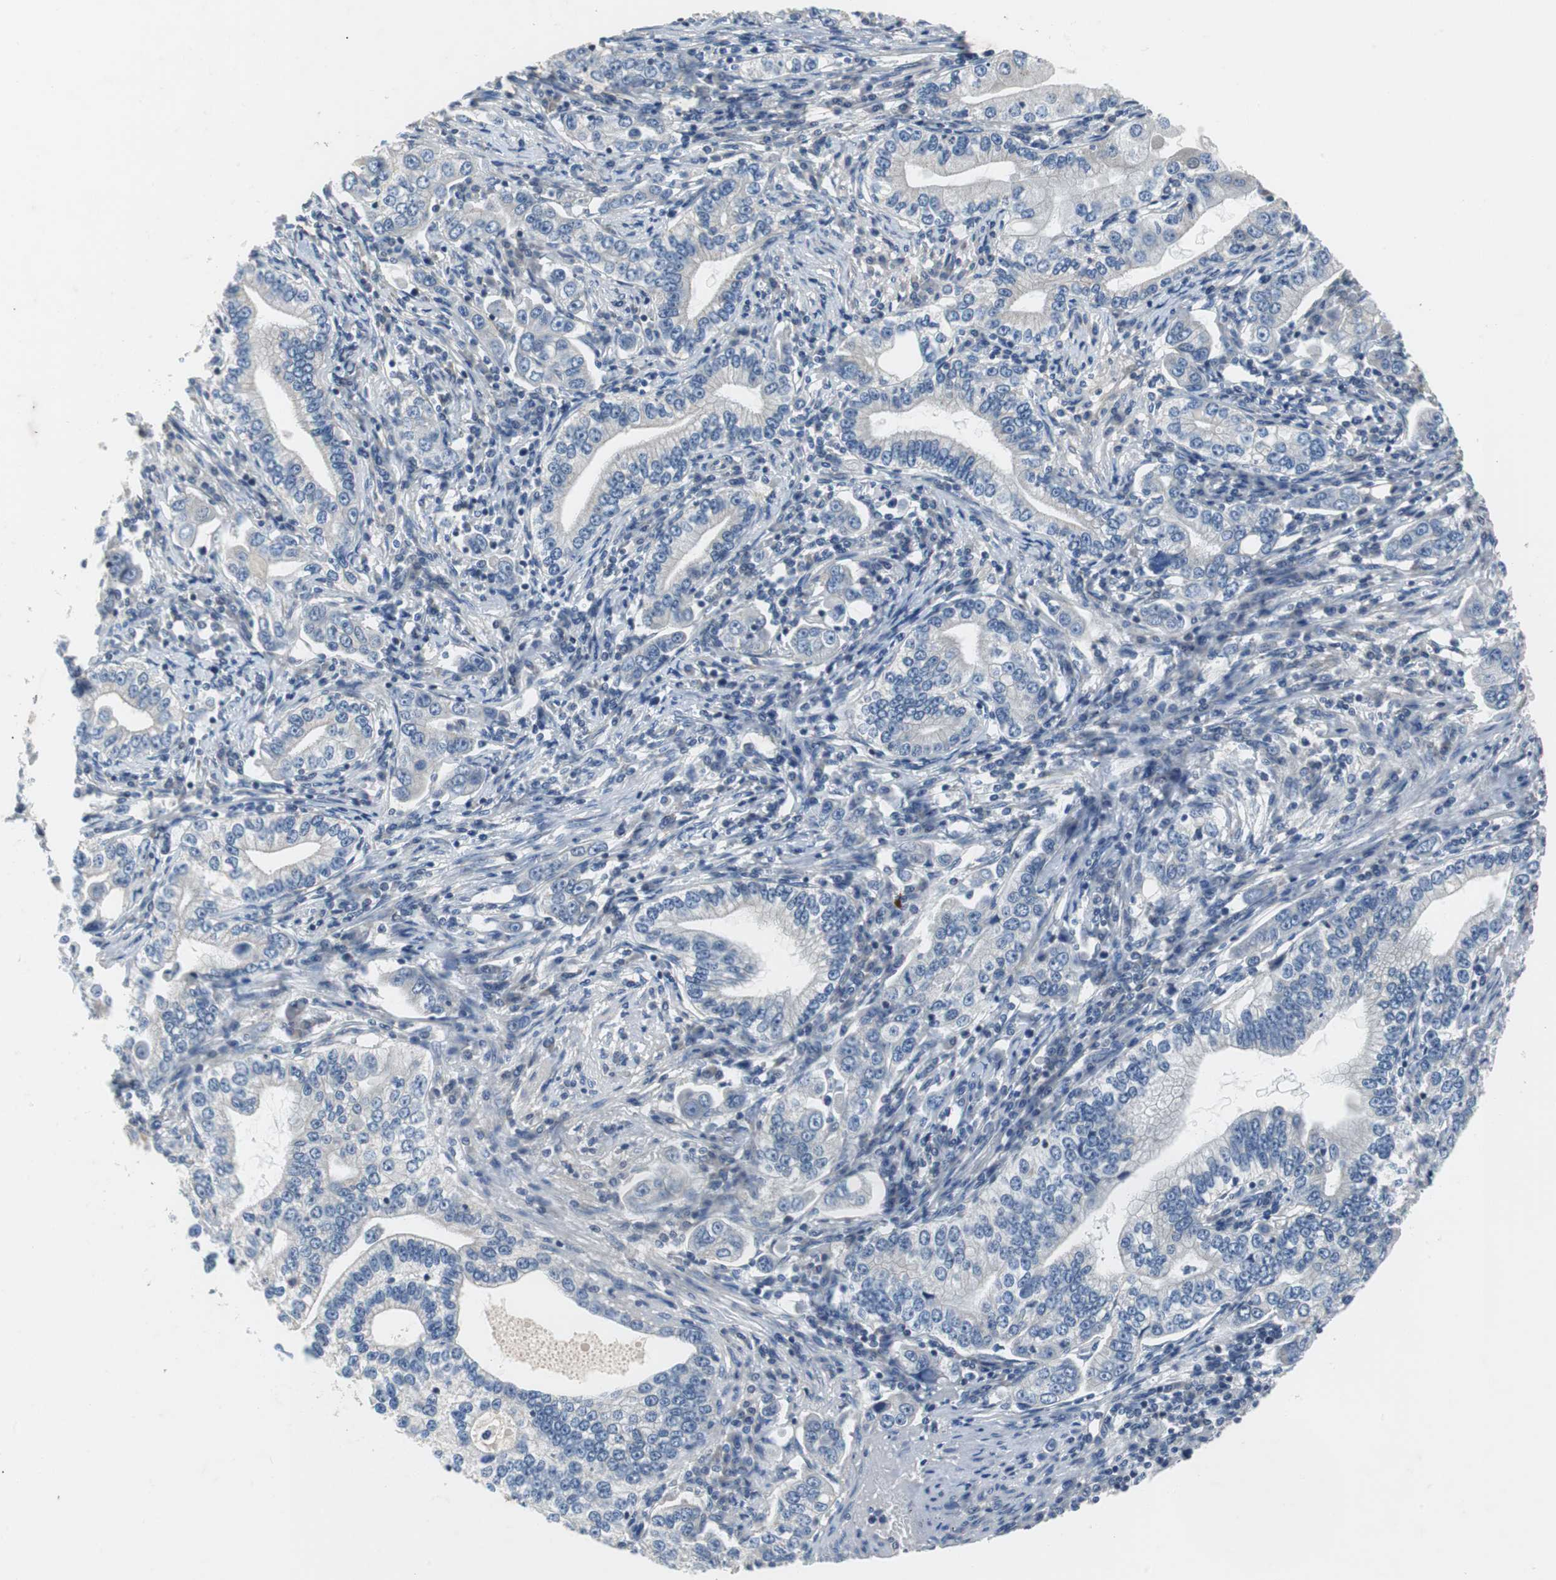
{"staining": {"intensity": "negative", "quantity": "none", "location": "none"}, "tissue": "stomach cancer", "cell_type": "Tumor cells", "image_type": "cancer", "snomed": [{"axis": "morphology", "description": "Adenocarcinoma, NOS"}, {"axis": "topography", "description": "Stomach, lower"}], "caption": "Adenocarcinoma (stomach) was stained to show a protein in brown. There is no significant expression in tumor cells.", "gene": "TP63", "patient": {"sex": "female", "age": 72}}